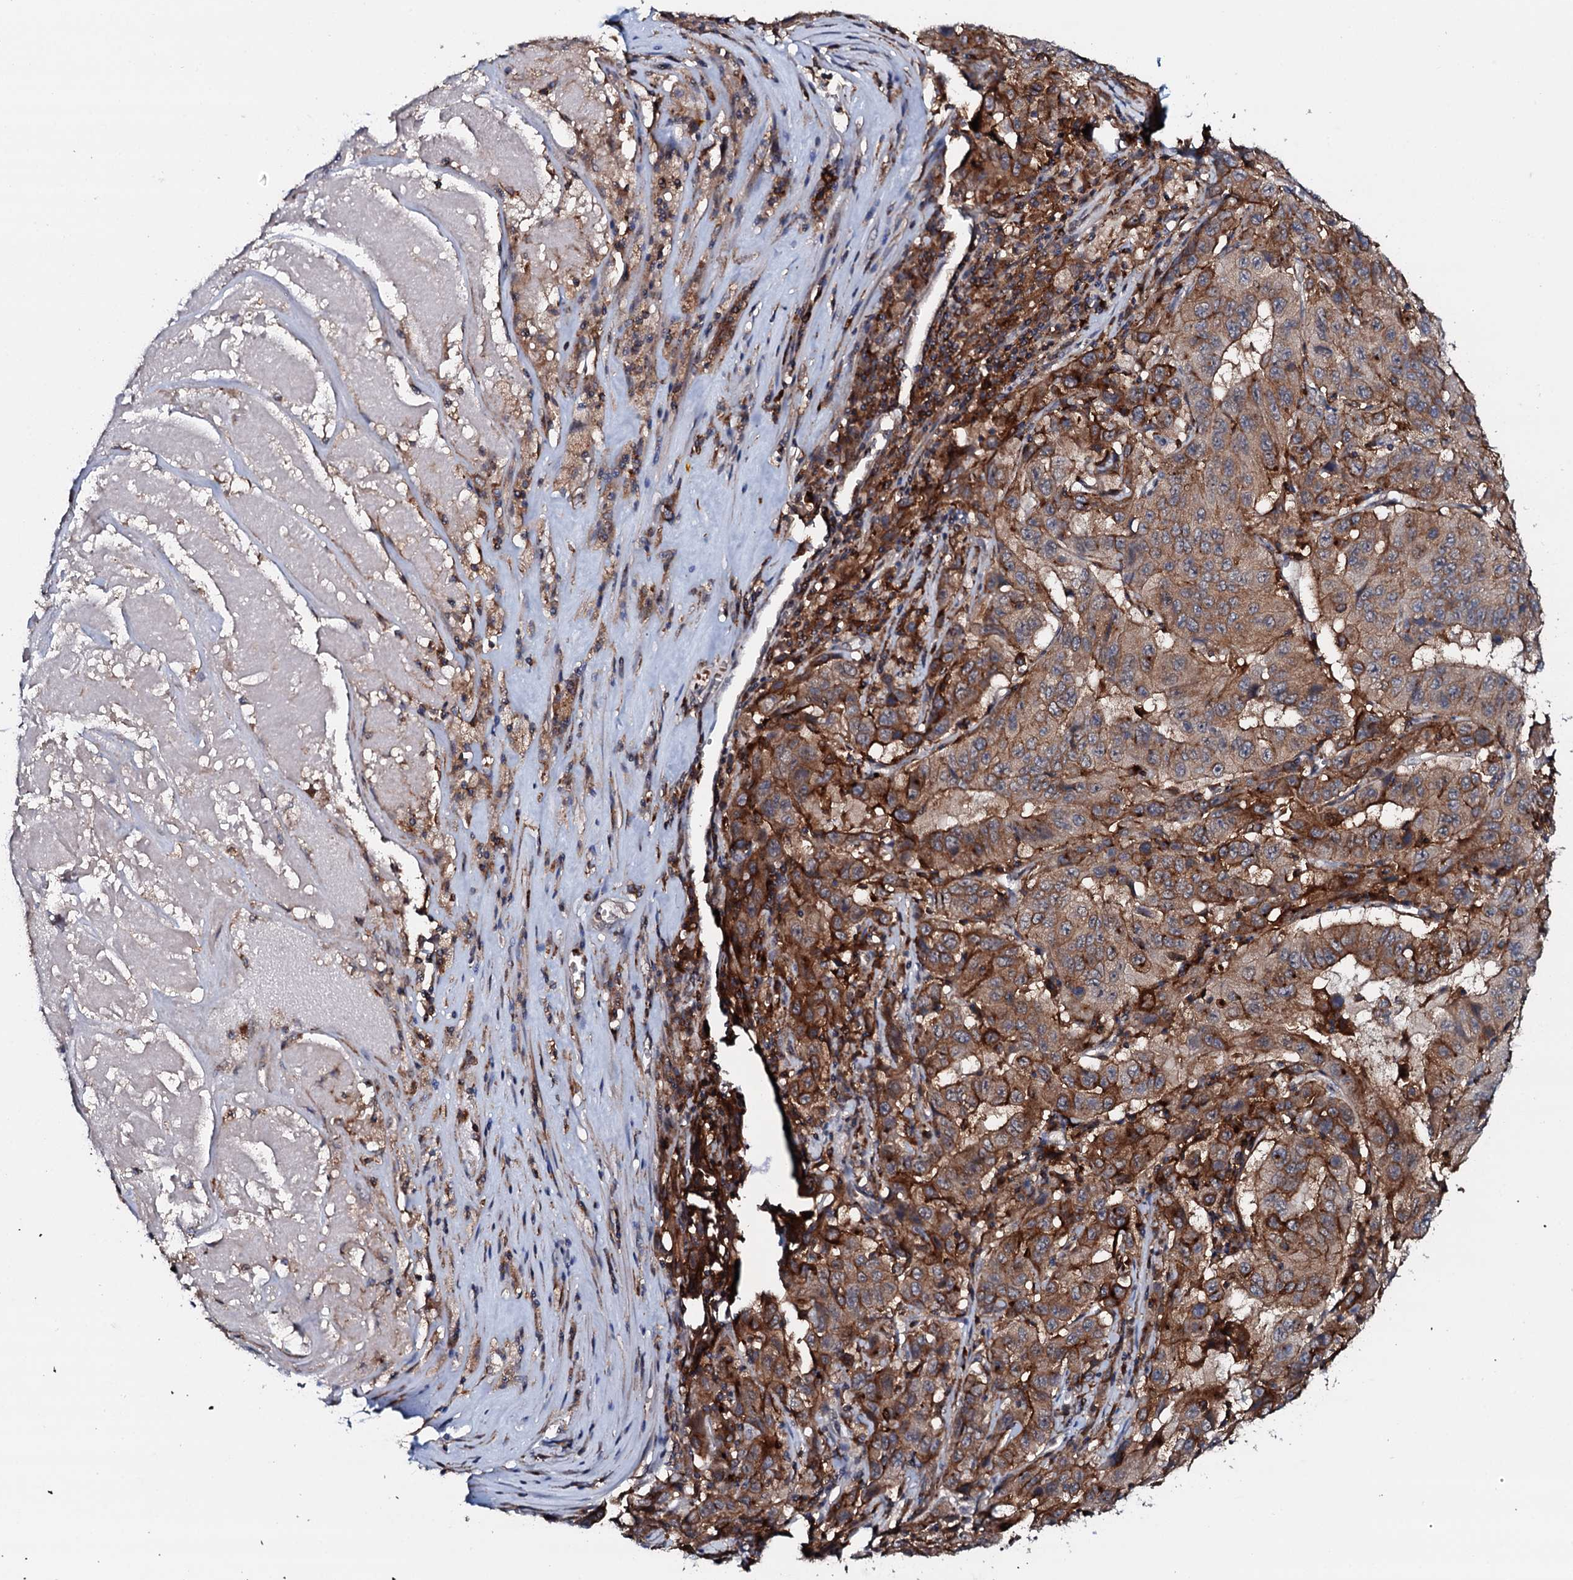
{"staining": {"intensity": "strong", "quantity": ">75%", "location": "cytoplasmic/membranous"}, "tissue": "pancreatic cancer", "cell_type": "Tumor cells", "image_type": "cancer", "snomed": [{"axis": "morphology", "description": "Adenocarcinoma, NOS"}, {"axis": "topography", "description": "Pancreas"}], "caption": "Immunohistochemical staining of human pancreatic adenocarcinoma exhibits high levels of strong cytoplasmic/membranous expression in approximately >75% of tumor cells.", "gene": "VAMP8", "patient": {"sex": "male", "age": 63}}